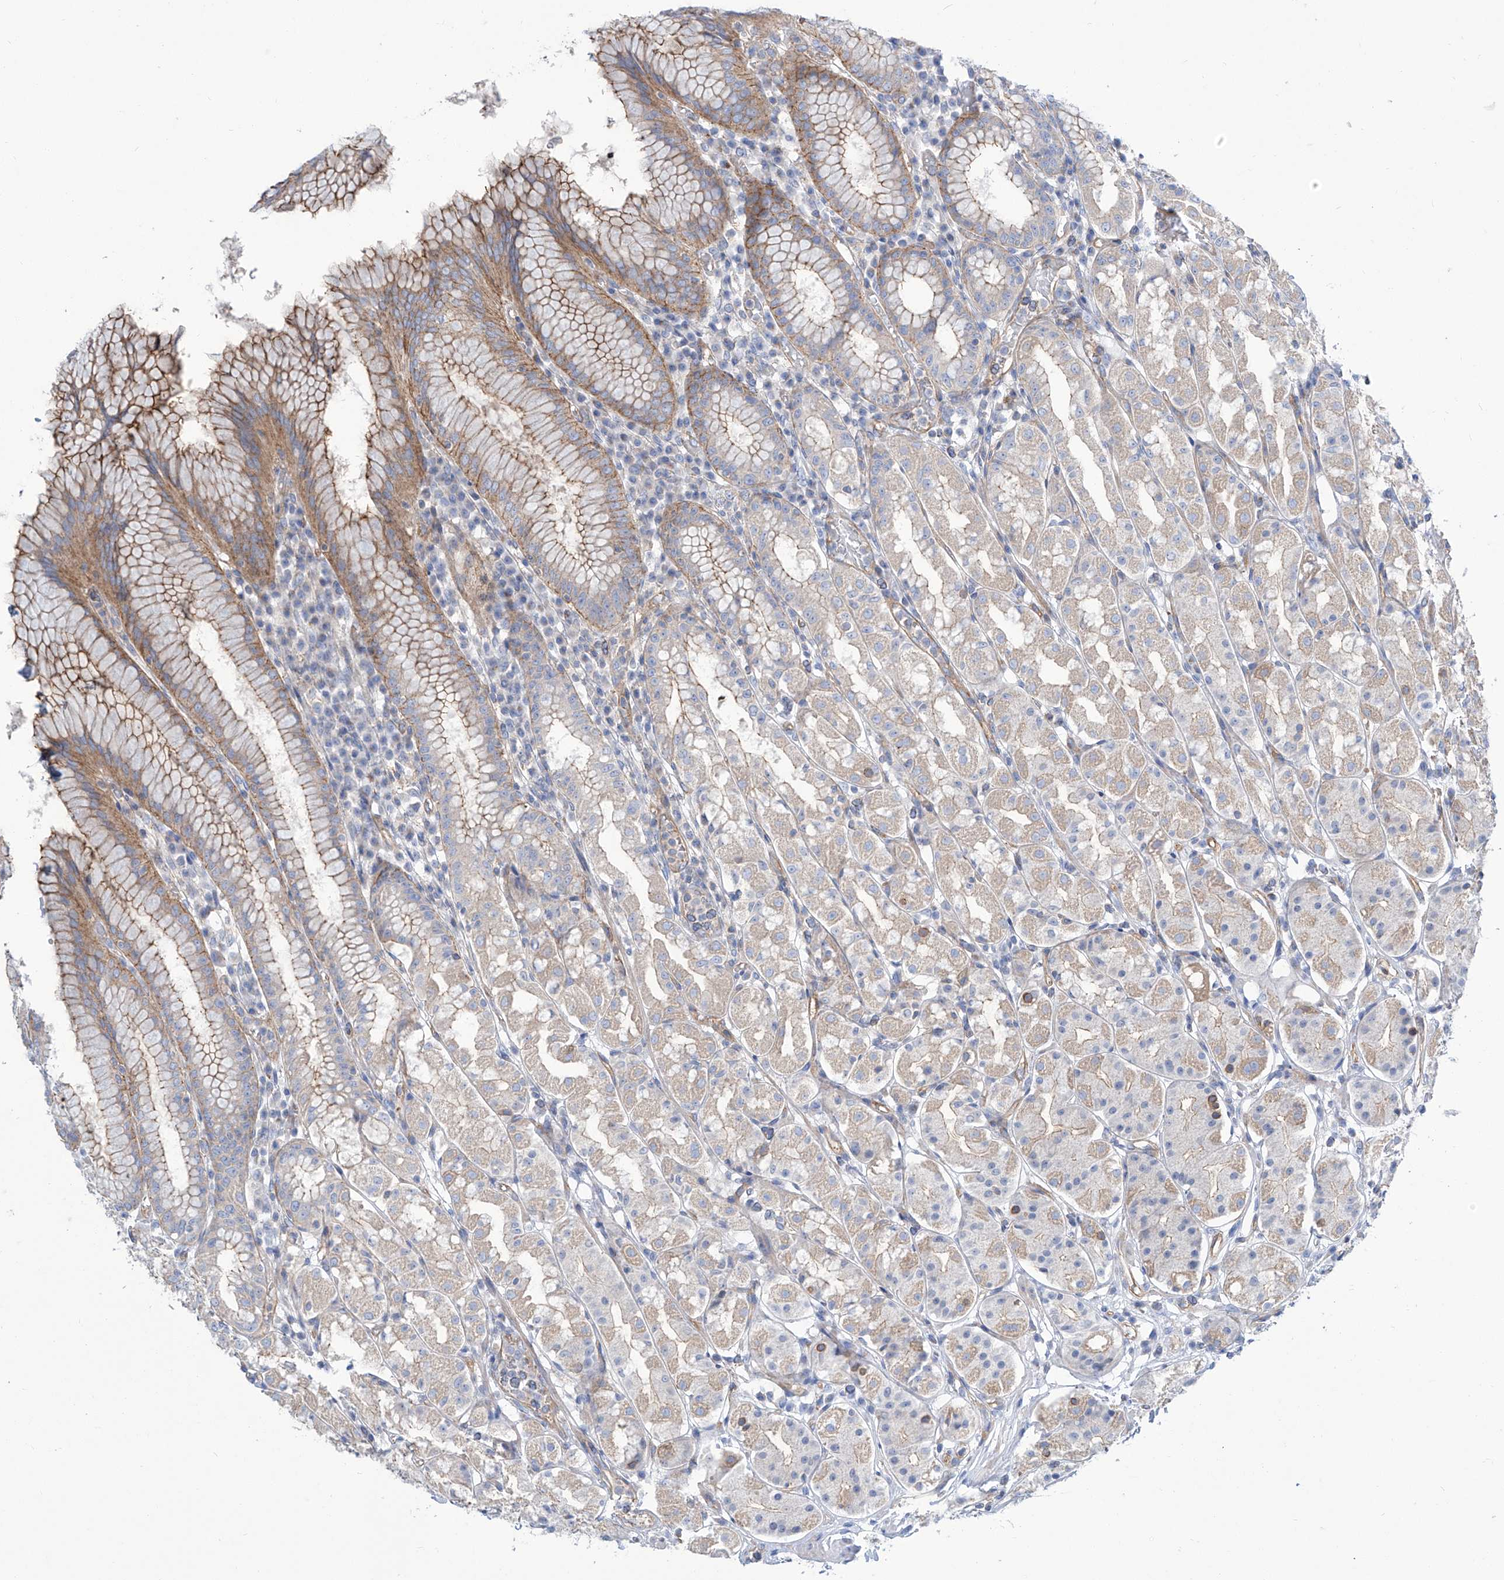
{"staining": {"intensity": "moderate", "quantity": "<25%", "location": "cytoplasmic/membranous"}, "tissue": "stomach", "cell_type": "Glandular cells", "image_type": "normal", "snomed": [{"axis": "morphology", "description": "Normal tissue, NOS"}, {"axis": "topography", "description": "Stomach"}, {"axis": "topography", "description": "Stomach, lower"}], "caption": "A low amount of moderate cytoplasmic/membranous staining is present in about <25% of glandular cells in normal stomach. (Stains: DAB (3,3'-diaminobenzidine) in brown, nuclei in blue, Microscopy: brightfield microscopy at high magnification).", "gene": "TMEM209", "patient": {"sex": "female", "age": 56}}